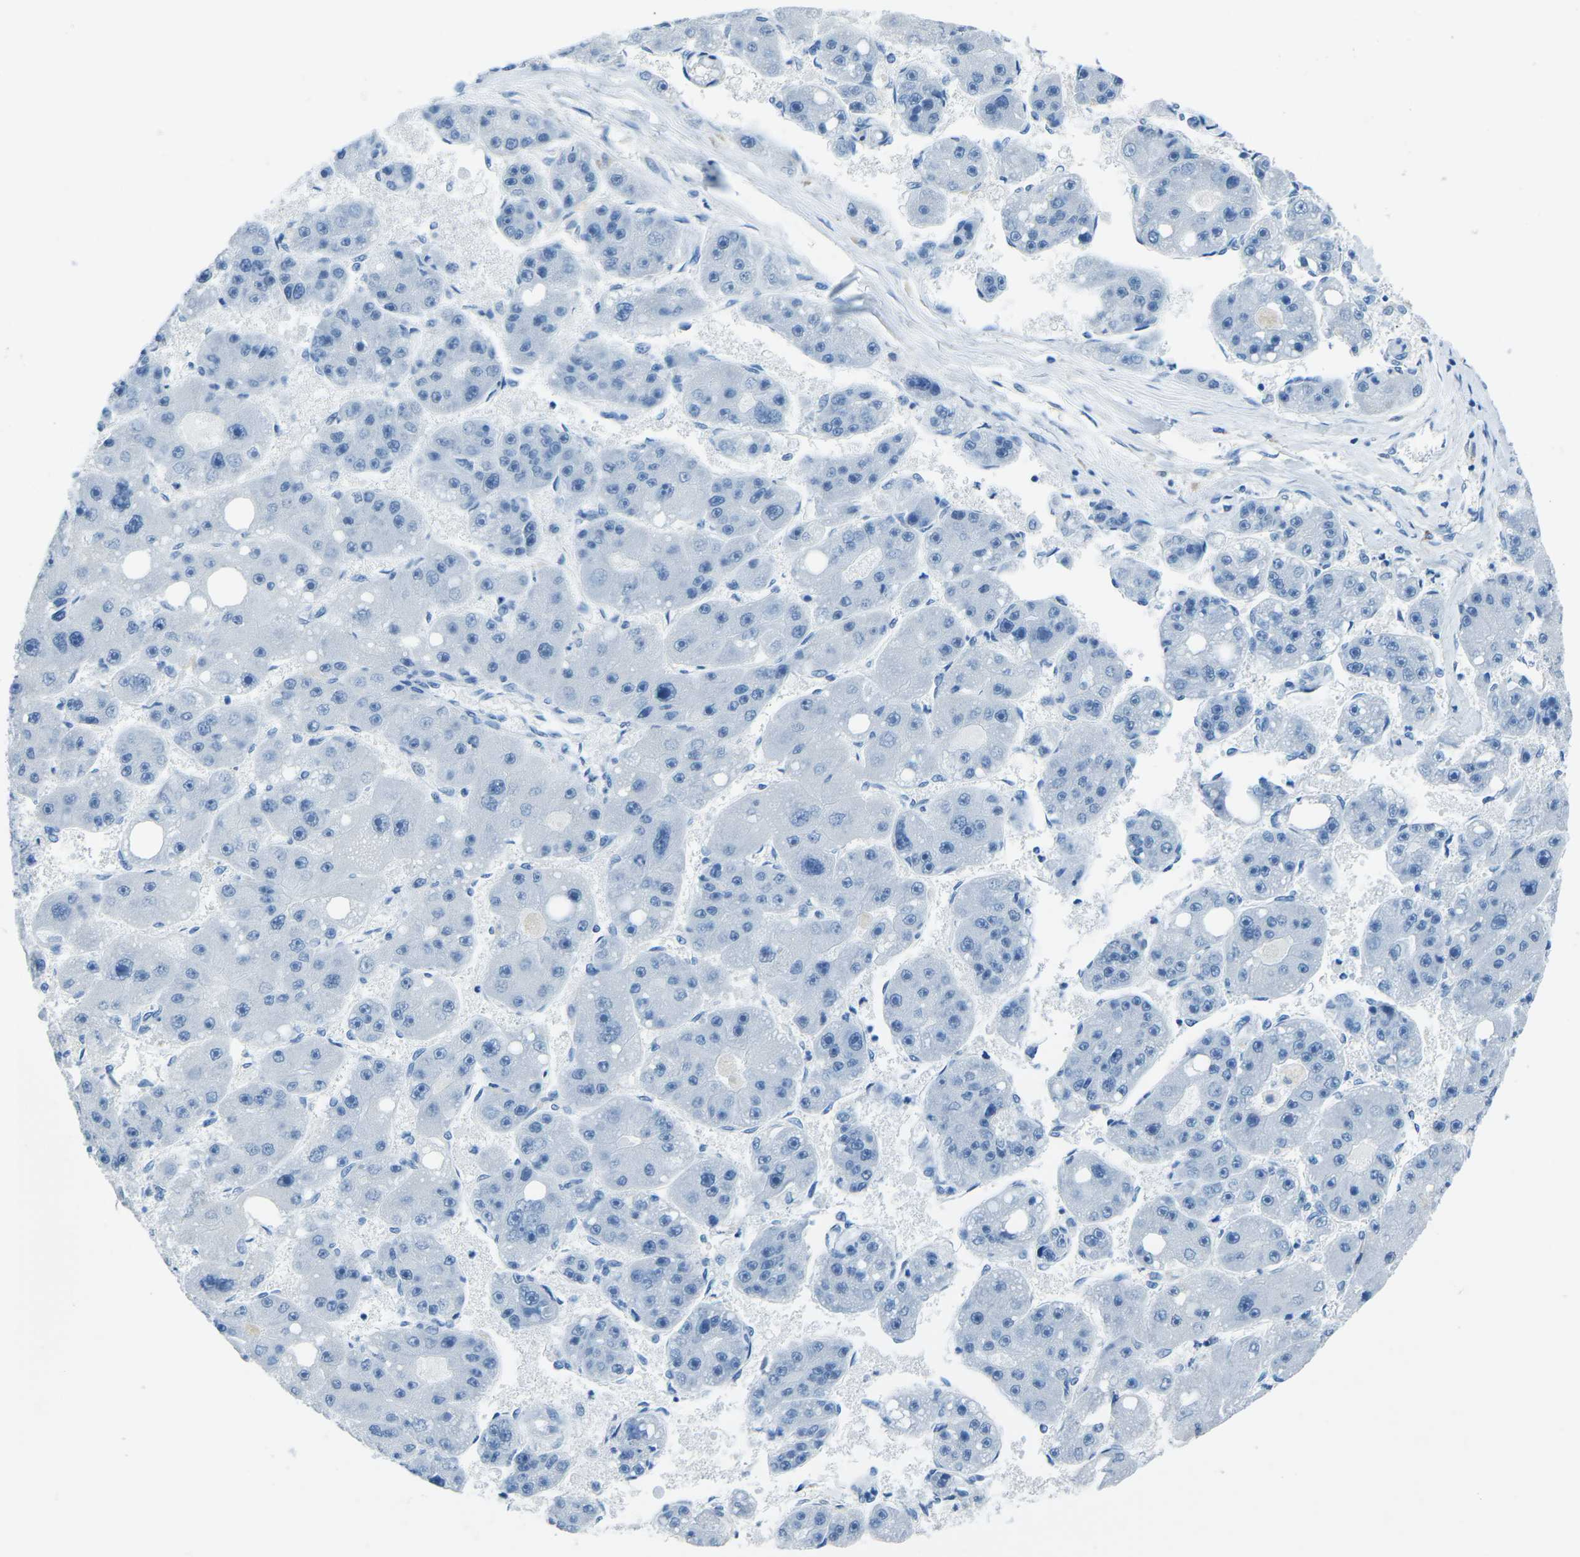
{"staining": {"intensity": "negative", "quantity": "none", "location": "none"}, "tissue": "liver cancer", "cell_type": "Tumor cells", "image_type": "cancer", "snomed": [{"axis": "morphology", "description": "Carcinoma, Hepatocellular, NOS"}, {"axis": "topography", "description": "Liver"}], "caption": "The micrograph demonstrates no staining of tumor cells in liver cancer (hepatocellular carcinoma). Brightfield microscopy of immunohistochemistry (IHC) stained with DAB (3,3'-diaminobenzidine) (brown) and hematoxylin (blue), captured at high magnification.", "gene": "MYH8", "patient": {"sex": "female", "age": 61}}